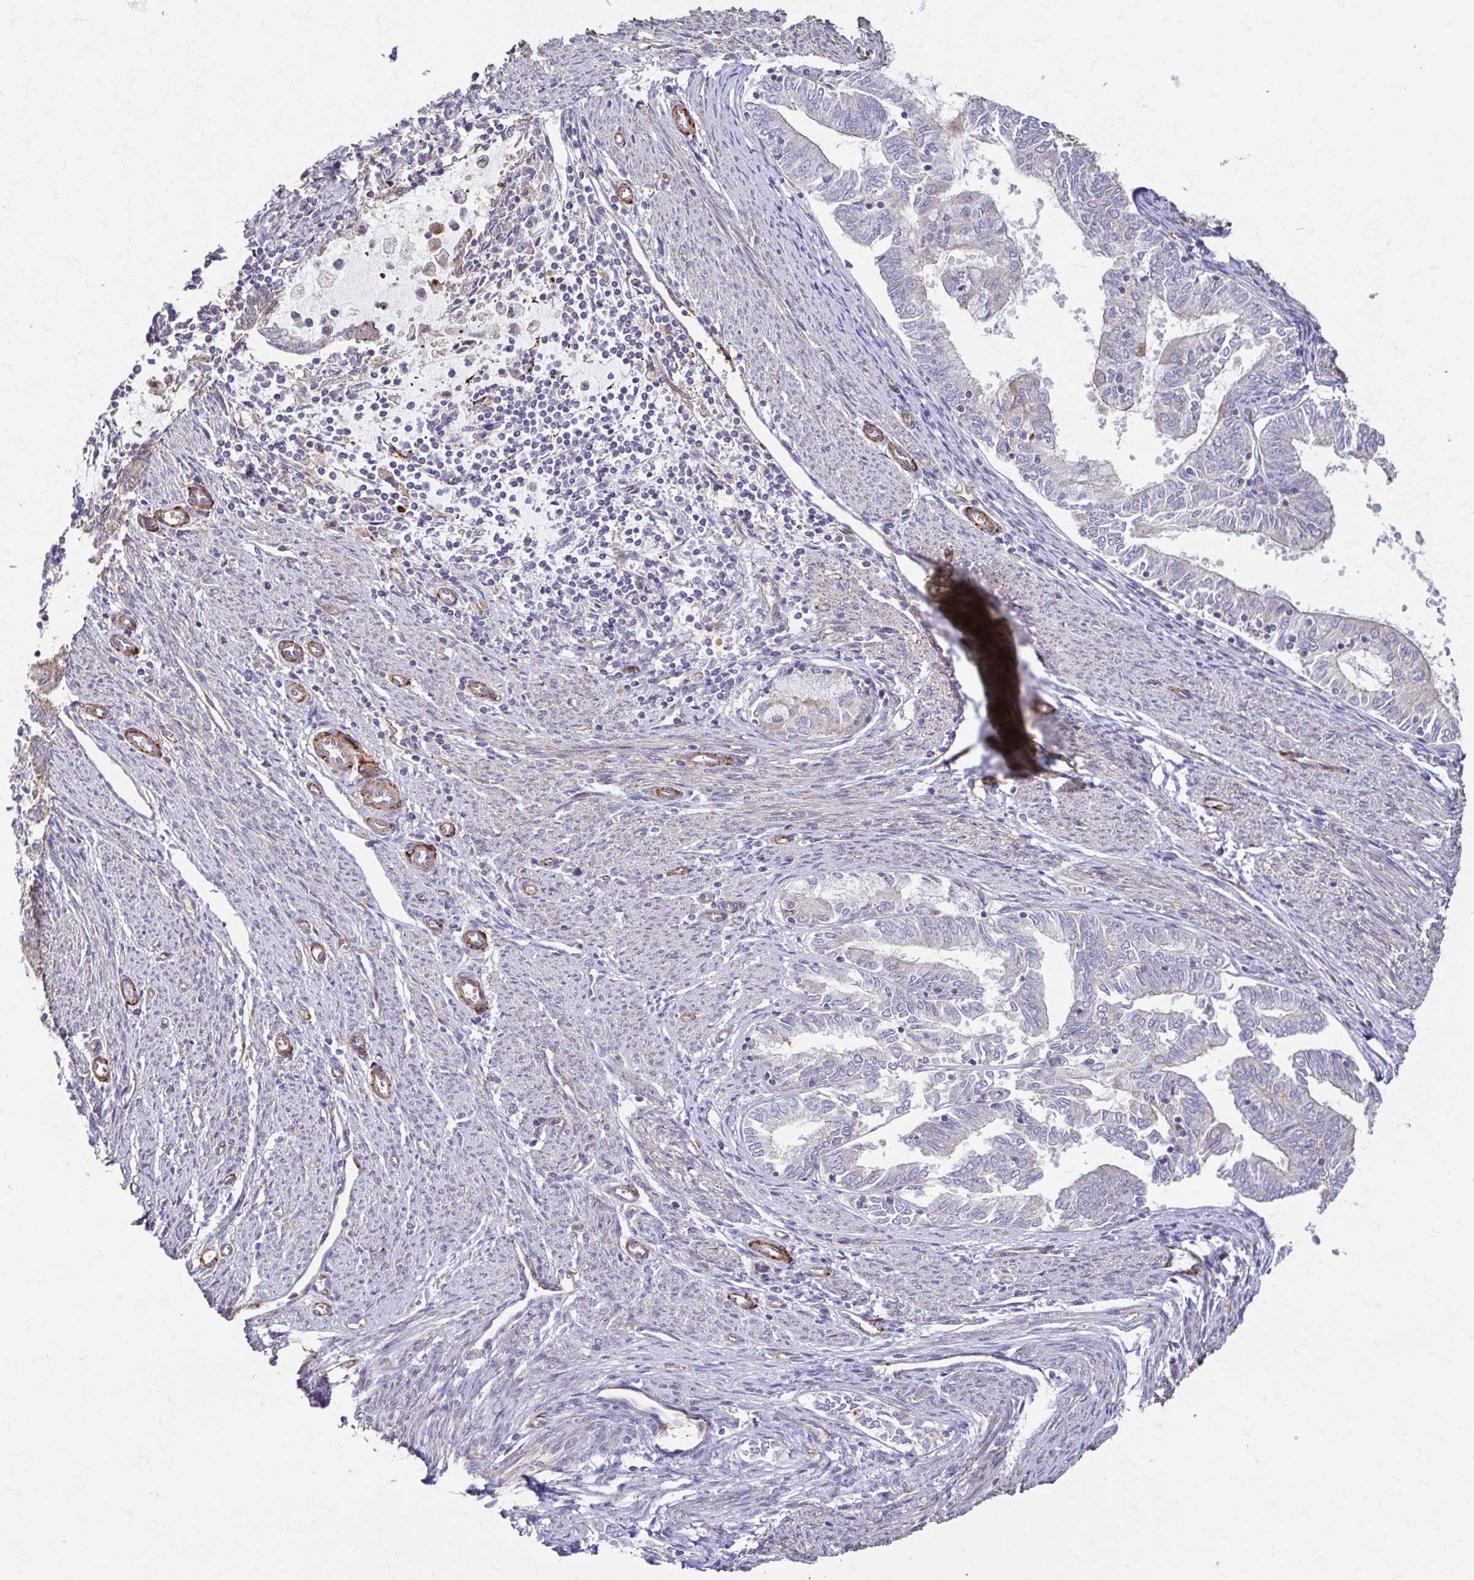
{"staining": {"intensity": "negative", "quantity": "none", "location": "none"}, "tissue": "endometrial cancer", "cell_type": "Tumor cells", "image_type": "cancer", "snomed": [{"axis": "morphology", "description": "Adenocarcinoma, NOS"}, {"axis": "topography", "description": "Endometrium"}], "caption": "The micrograph displays no staining of tumor cells in endometrial cancer.", "gene": "DSP", "patient": {"sex": "female", "age": 79}}